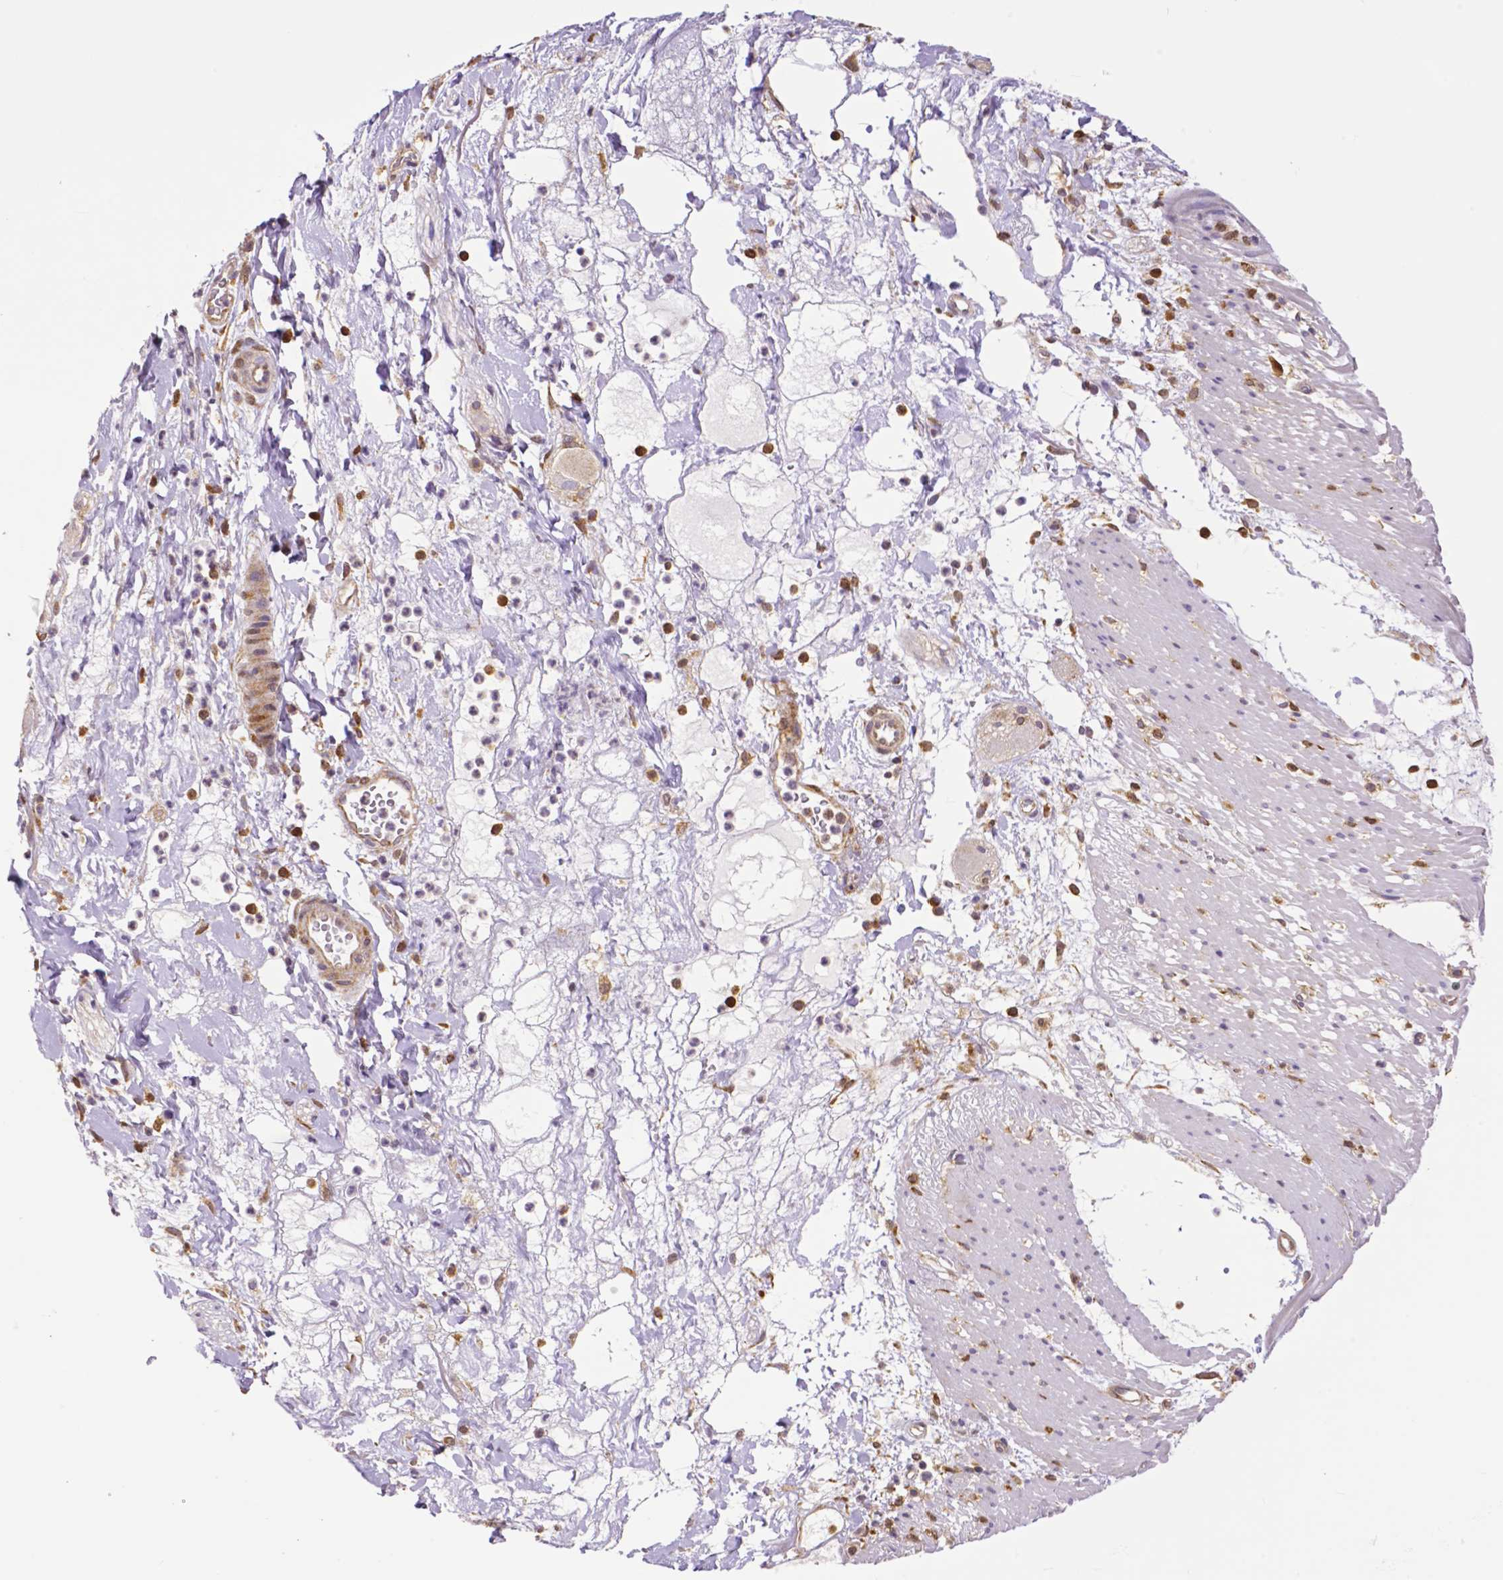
{"staining": {"intensity": "weak", "quantity": ">75%", "location": "cytoplasmic/membranous"}, "tissue": "pancreatic cancer", "cell_type": "Tumor cells", "image_type": "cancer", "snomed": [{"axis": "morphology", "description": "Adenocarcinoma, NOS"}, {"axis": "topography", "description": "Pancreas"}], "caption": "The histopathology image demonstrates a brown stain indicating the presence of a protein in the cytoplasmic/membranous of tumor cells in adenocarcinoma (pancreatic).", "gene": "MCL1", "patient": {"sex": "male", "age": 71}}